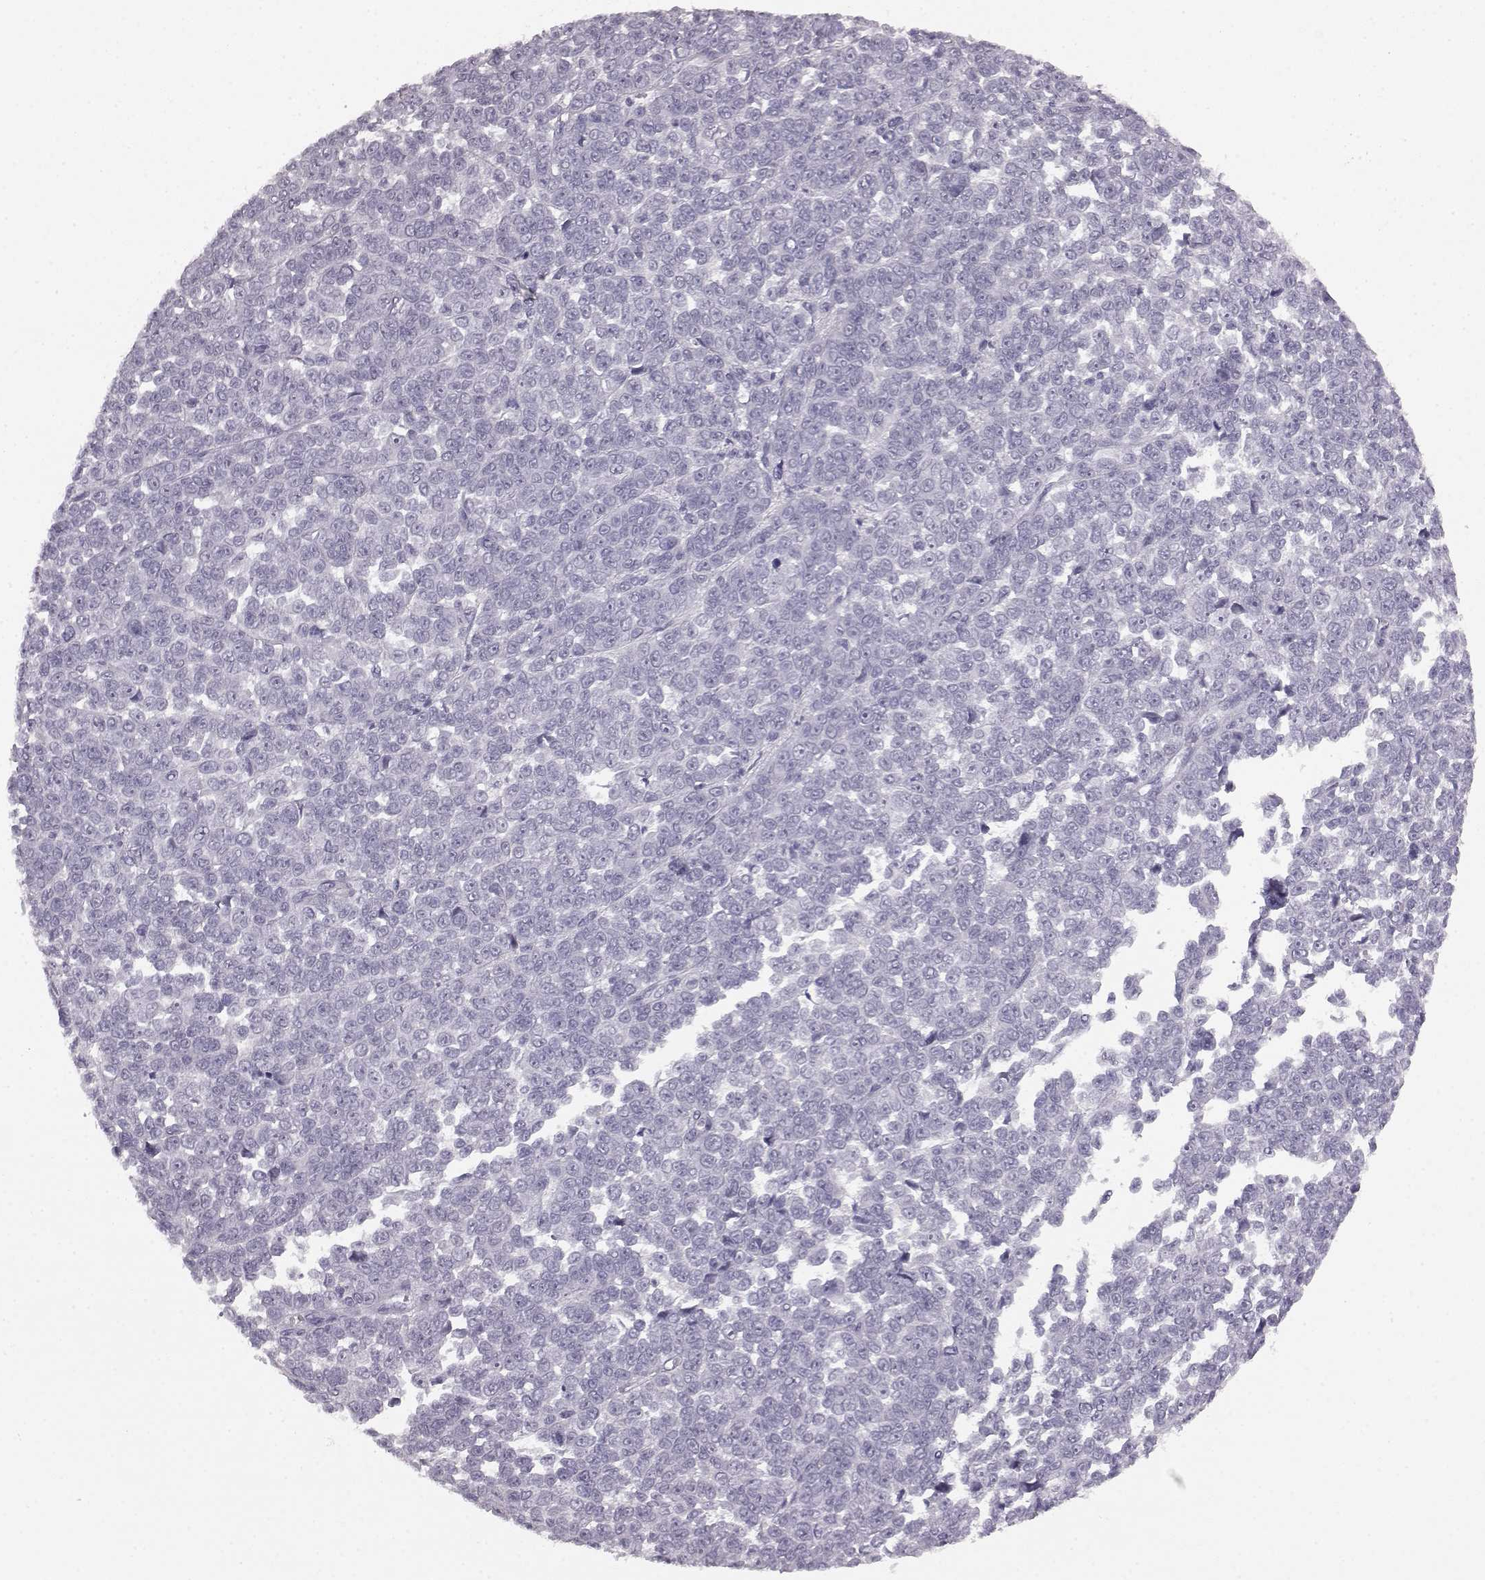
{"staining": {"intensity": "negative", "quantity": "none", "location": "none"}, "tissue": "melanoma", "cell_type": "Tumor cells", "image_type": "cancer", "snomed": [{"axis": "morphology", "description": "Malignant melanoma, NOS"}, {"axis": "topography", "description": "Skin"}], "caption": "A high-resolution micrograph shows immunohistochemistry (IHC) staining of malignant melanoma, which demonstrates no significant positivity in tumor cells.", "gene": "AIPL1", "patient": {"sex": "female", "age": 95}}